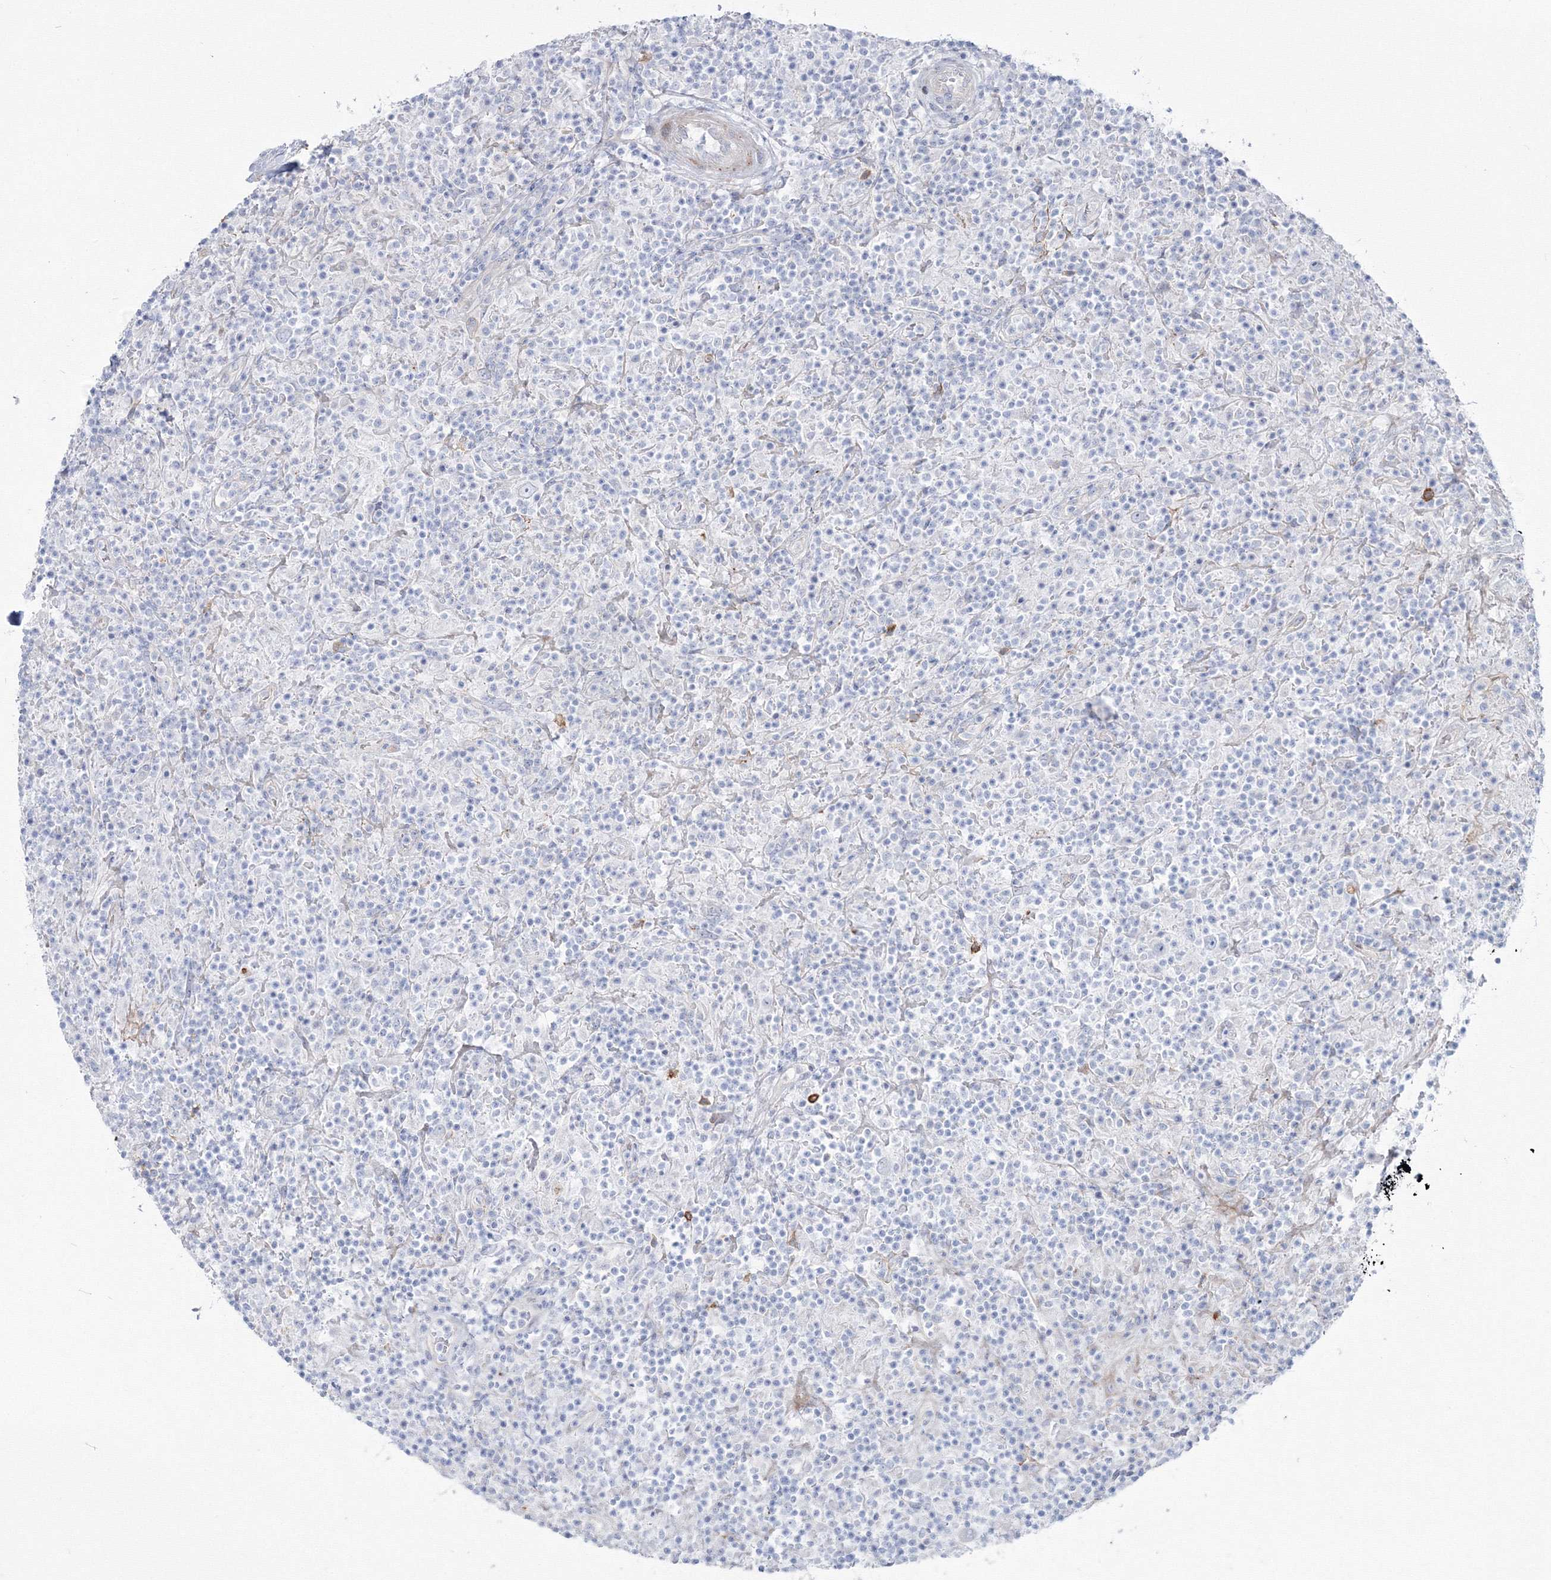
{"staining": {"intensity": "negative", "quantity": "none", "location": "none"}, "tissue": "lymphoma", "cell_type": "Tumor cells", "image_type": "cancer", "snomed": [{"axis": "morphology", "description": "Hodgkin's disease, NOS"}, {"axis": "topography", "description": "Lymph node"}], "caption": "The IHC image has no significant staining in tumor cells of lymphoma tissue.", "gene": "HYAL2", "patient": {"sex": "male", "age": 70}}